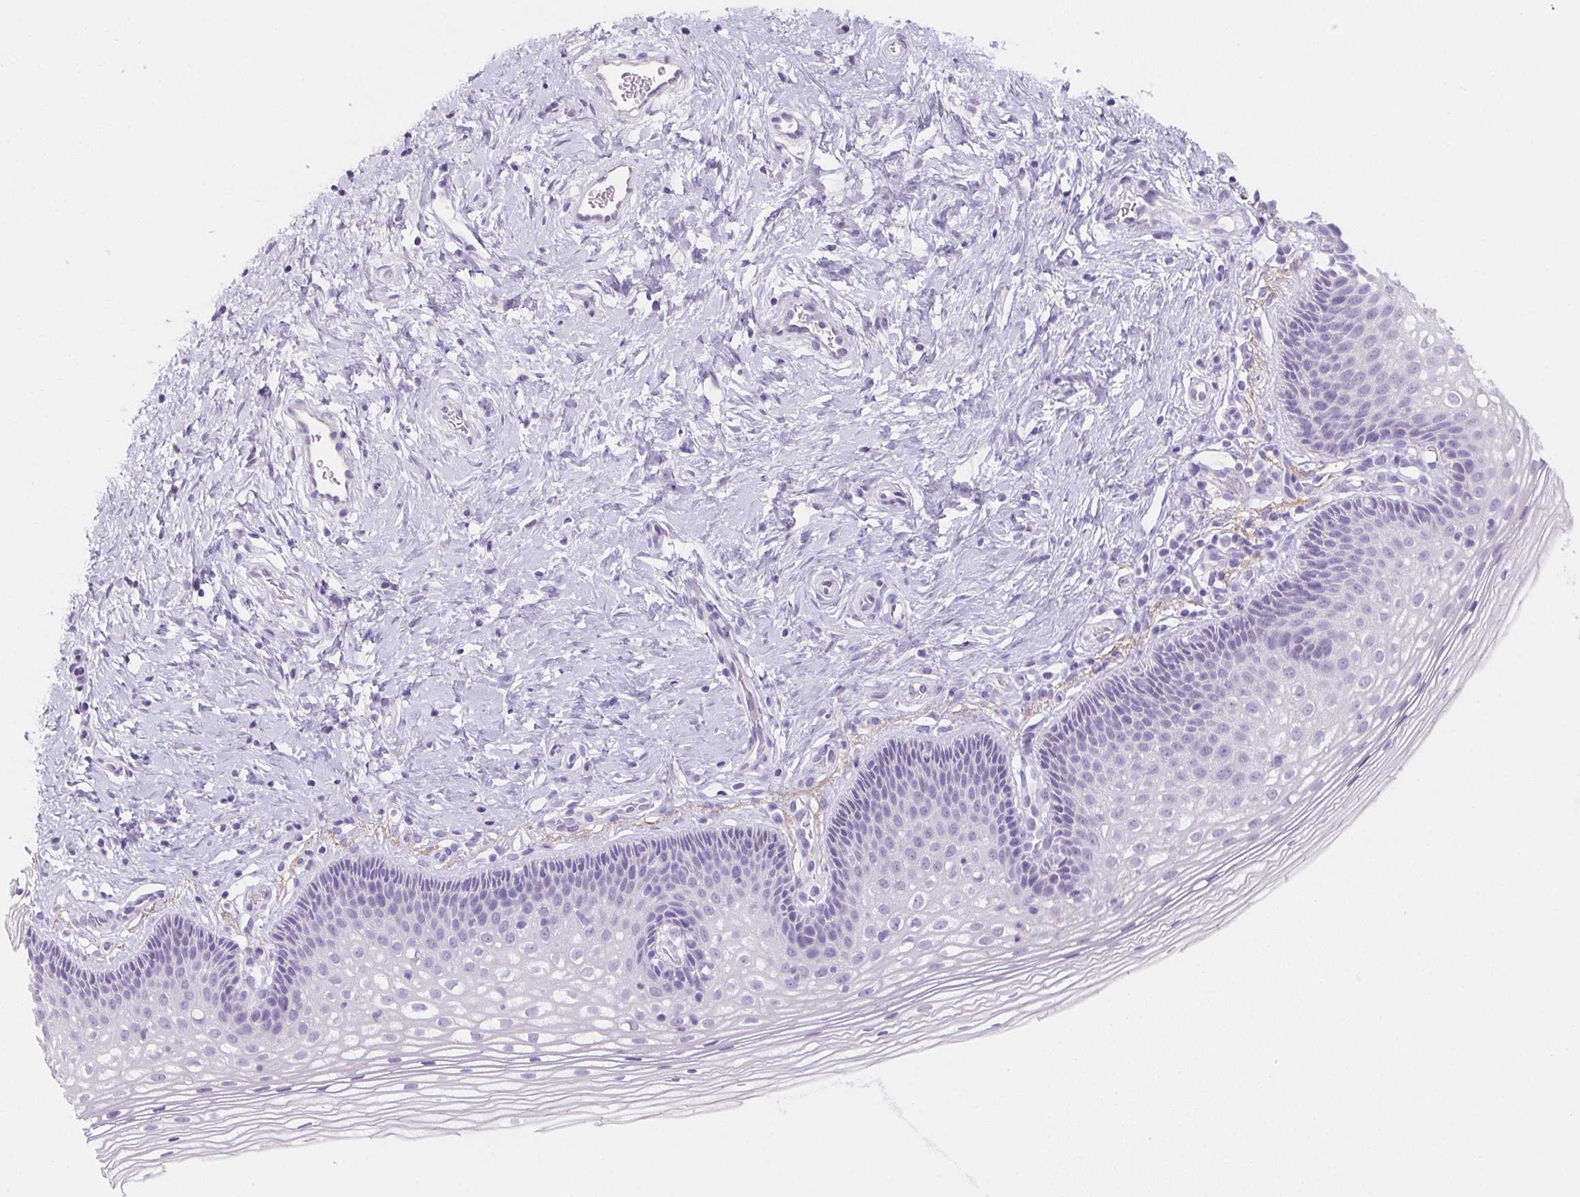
{"staining": {"intensity": "negative", "quantity": "none", "location": "none"}, "tissue": "cervix", "cell_type": "Glandular cells", "image_type": "normal", "snomed": [{"axis": "morphology", "description": "Normal tissue, NOS"}, {"axis": "topography", "description": "Cervix"}], "caption": "Cervix was stained to show a protein in brown. There is no significant expression in glandular cells. (IHC, brightfield microscopy, high magnification).", "gene": "MYL4", "patient": {"sex": "female", "age": 34}}